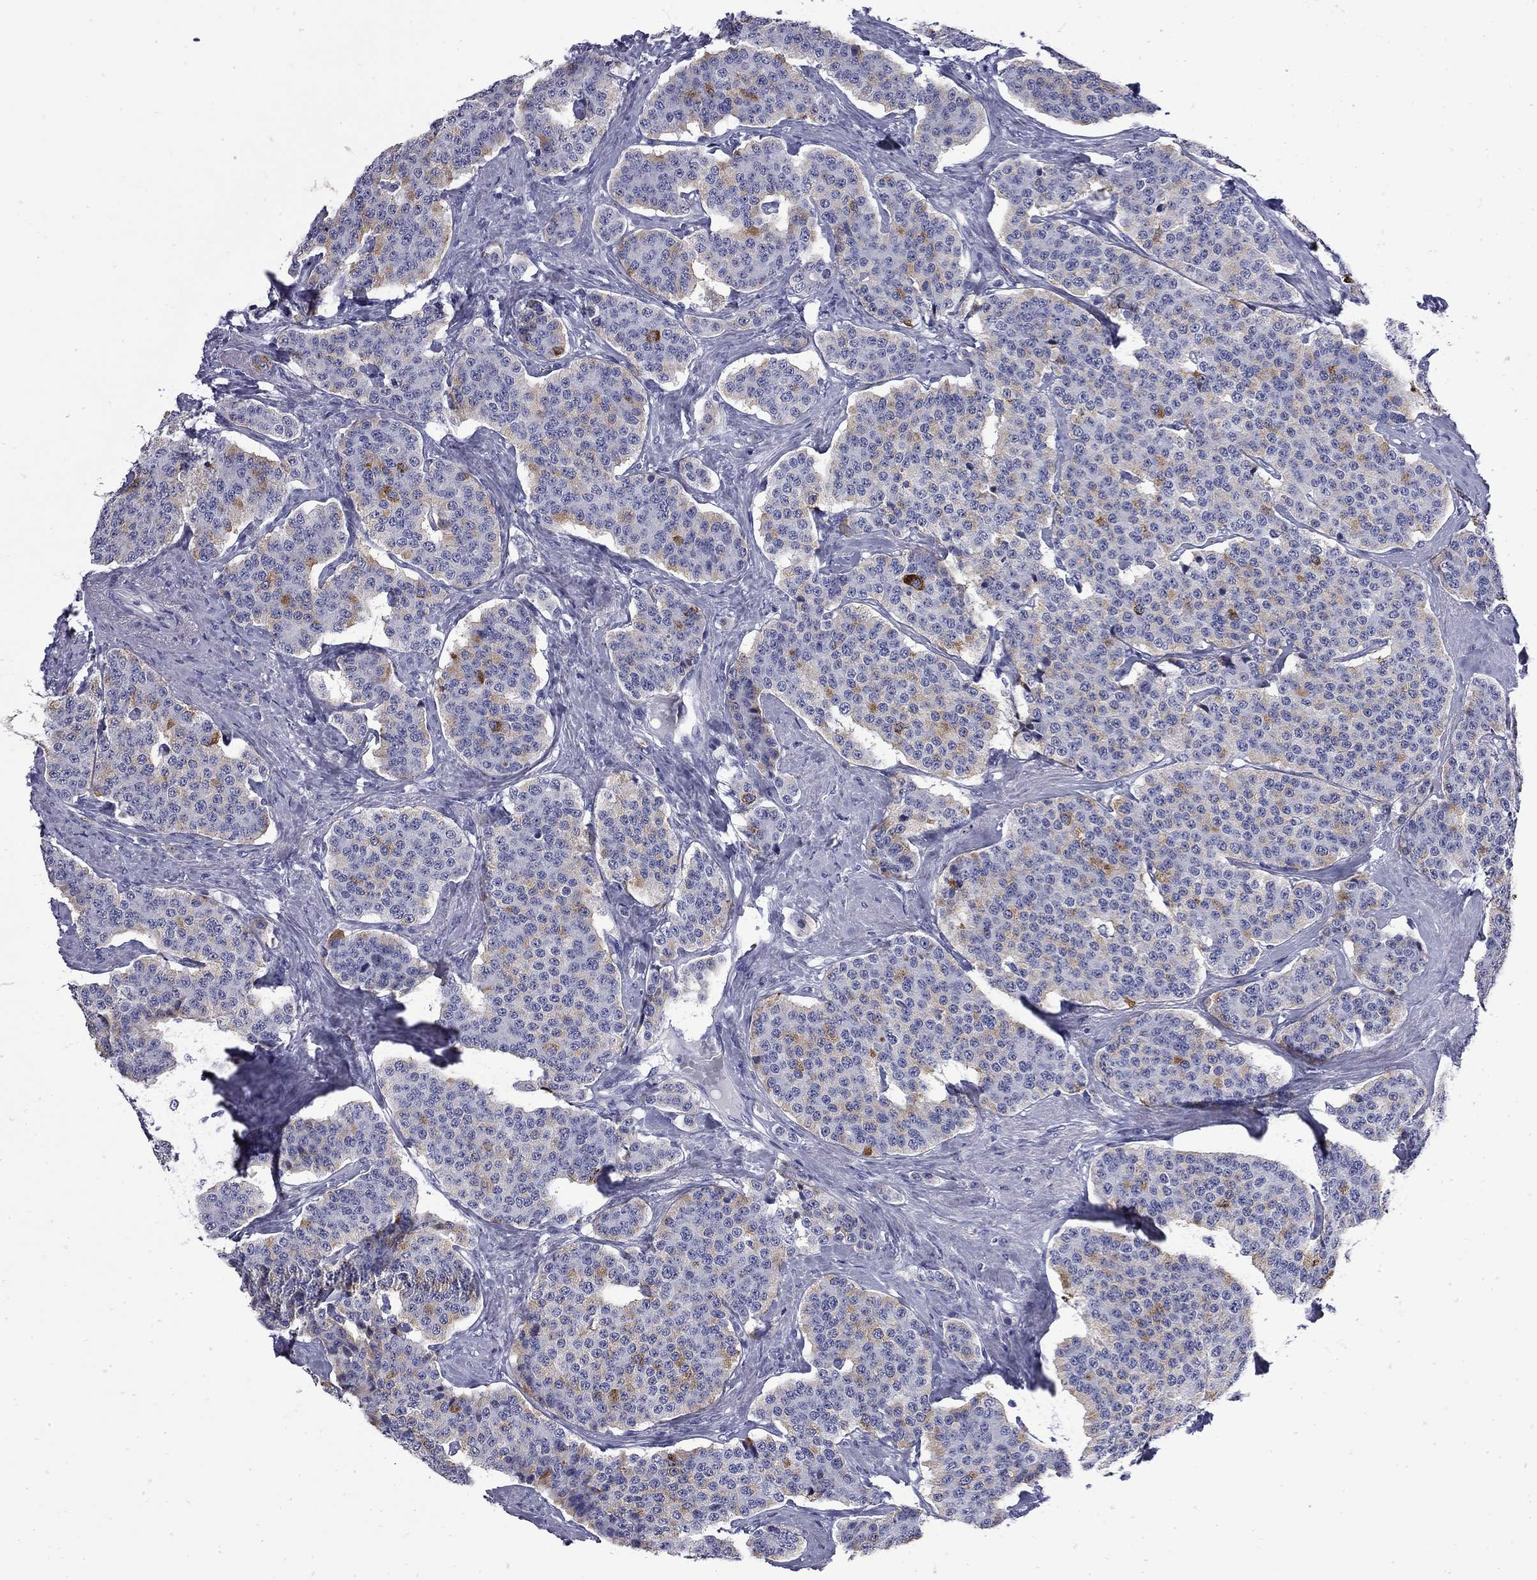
{"staining": {"intensity": "weak", "quantity": "<25%", "location": "cytoplasmic/membranous"}, "tissue": "carcinoid", "cell_type": "Tumor cells", "image_type": "cancer", "snomed": [{"axis": "morphology", "description": "Carcinoid, malignant, NOS"}, {"axis": "topography", "description": "Small intestine"}], "caption": "A high-resolution micrograph shows IHC staining of carcinoid (malignant), which shows no significant expression in tumor cells.", "gene": "MGARP", "patient": {"sex": "female", "age": 58}}